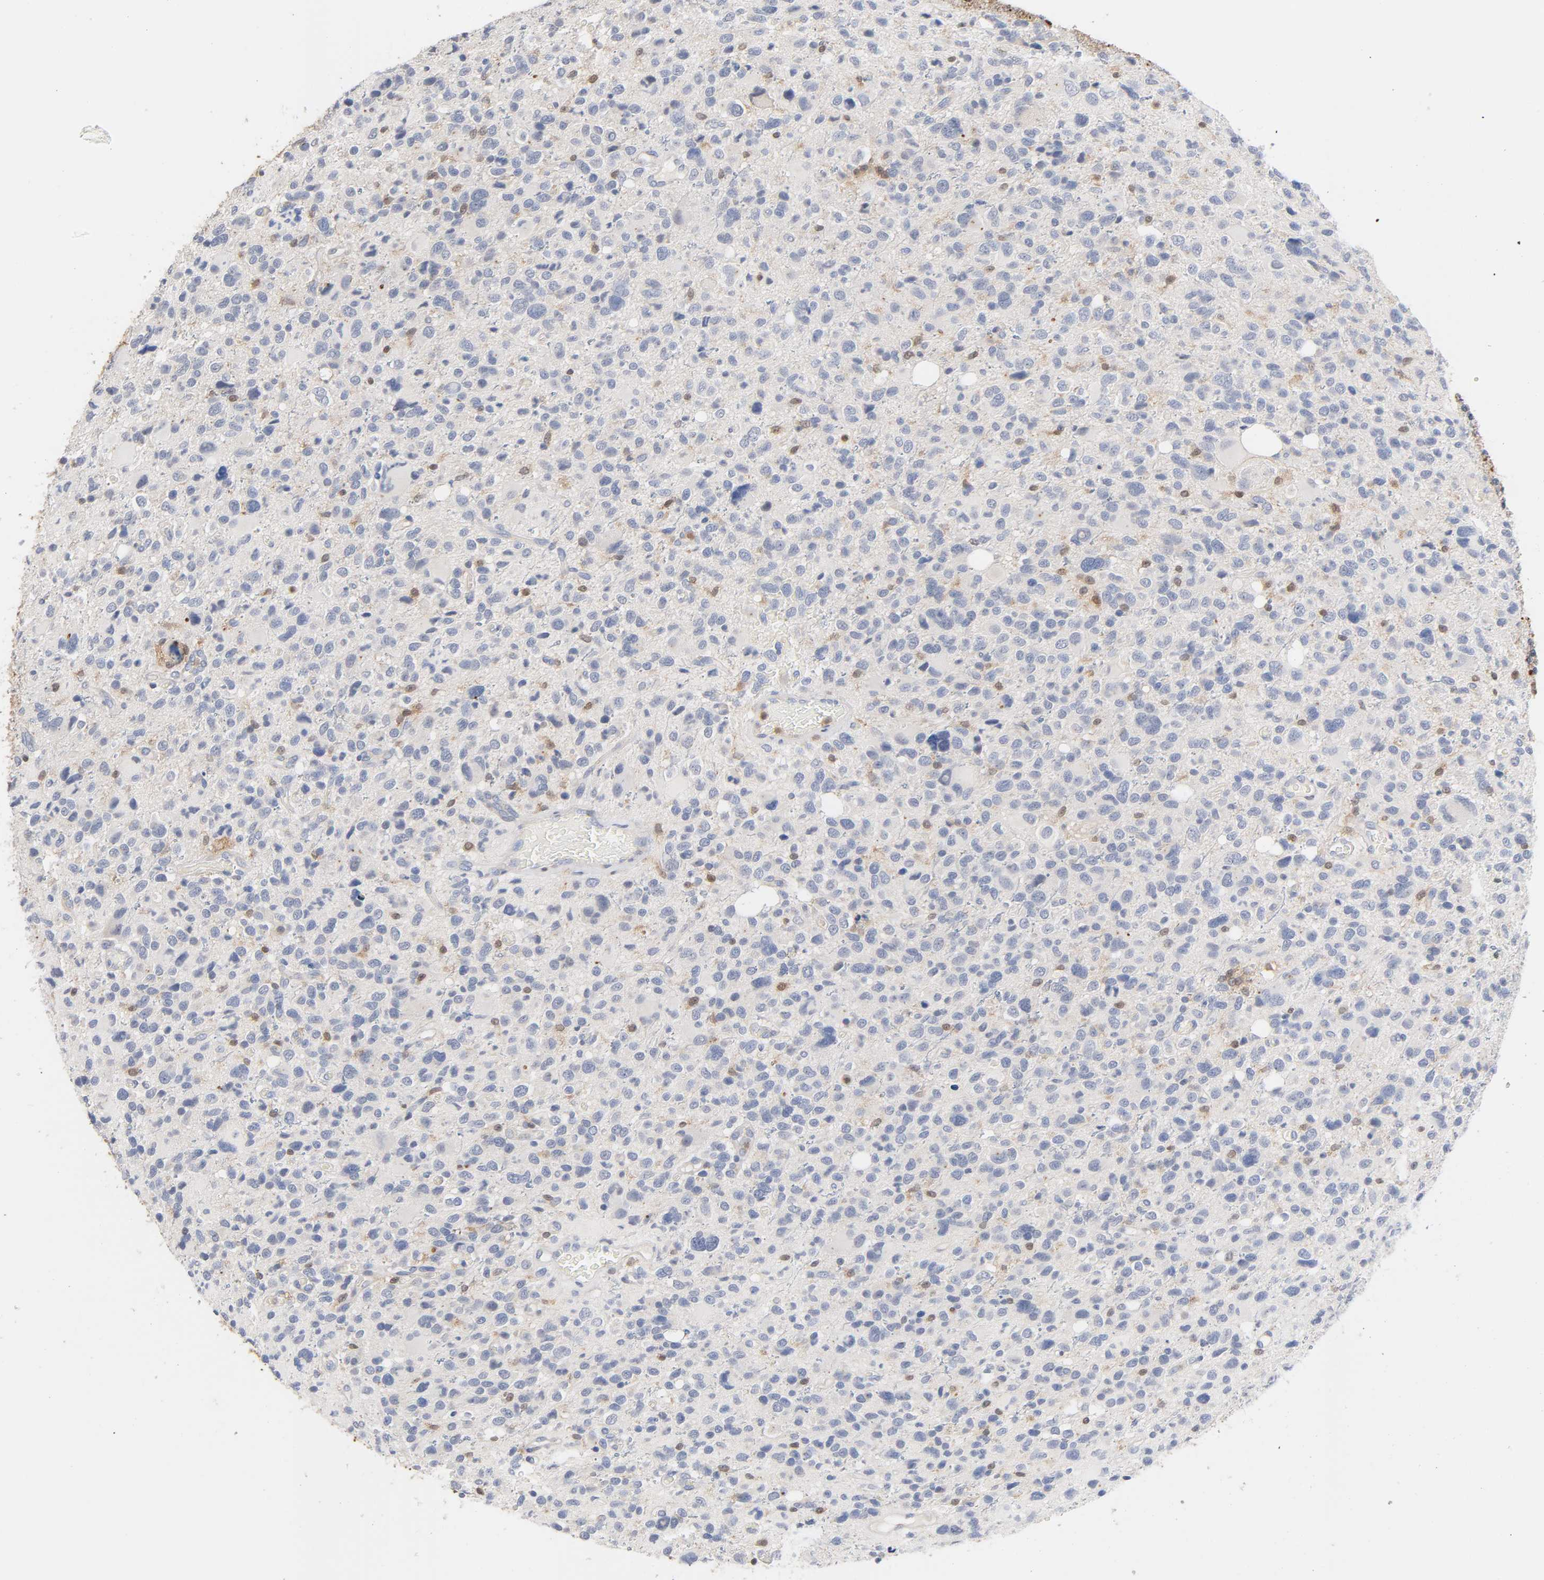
{"staining": {"intensity": "negative", "quantity": "none", "location": "none"}, "tissue": "glioma", "cell_type": "Tumor cells", "image_type": "cancer", "snomed": [{"axis": "morphology", "description": "Glioma, malignant, High grade"}, {"axis": "topography", "description": "Brain"}], "caption": "DAB (3,3'-diaminobenzidine) immunohistochemical staining of human glioma displays no significant staining in tumor cells. The staining is performed using DAB (3,3'-diaminobenzidine) brown chromogen with nuclei counter-stained in using hematoxylin.", "gene": "IL18", "patient": {"sex": "male", "age": 48}}